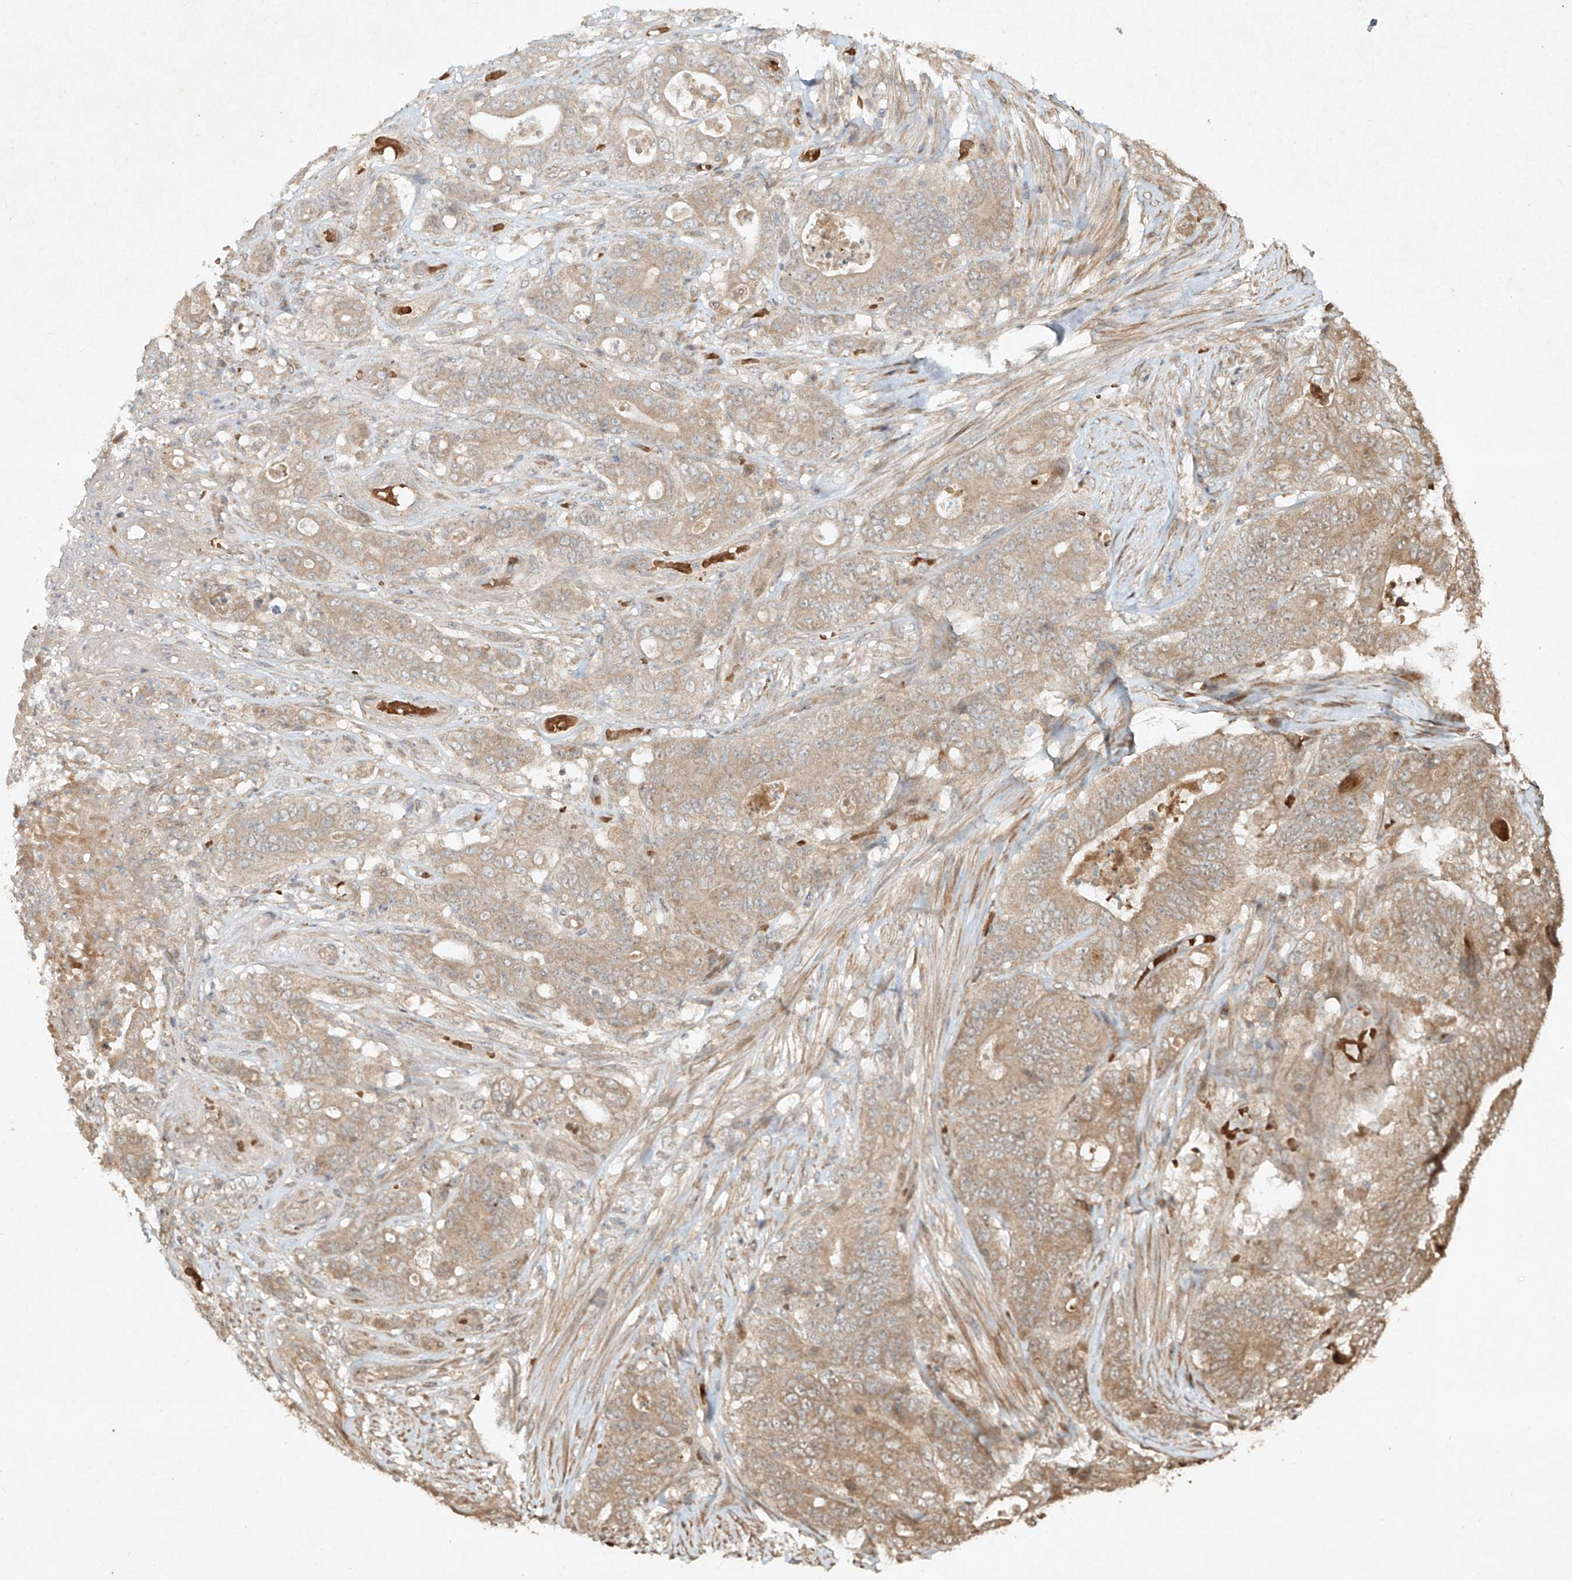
{"staining": {"intensity": "weak", "quantity": ">75%", "location": "cytoplasmic/membranous"}, "tissue": "stomach cancer", "cell_type": "Tumor cells", "image_type": "cancer", "snomed": [{"axis": "morphology", "description": "Adenocarcinoma, NOS"}, {"axis": "topography", "description": "Stomach"}], "caption": "A brown stain labels weak cytoplasmic/membranous positivity of a protein in stomach cancer tumor cells.", "gene": "CYYR1", "patient": {"sex": "female", "age": 73}}